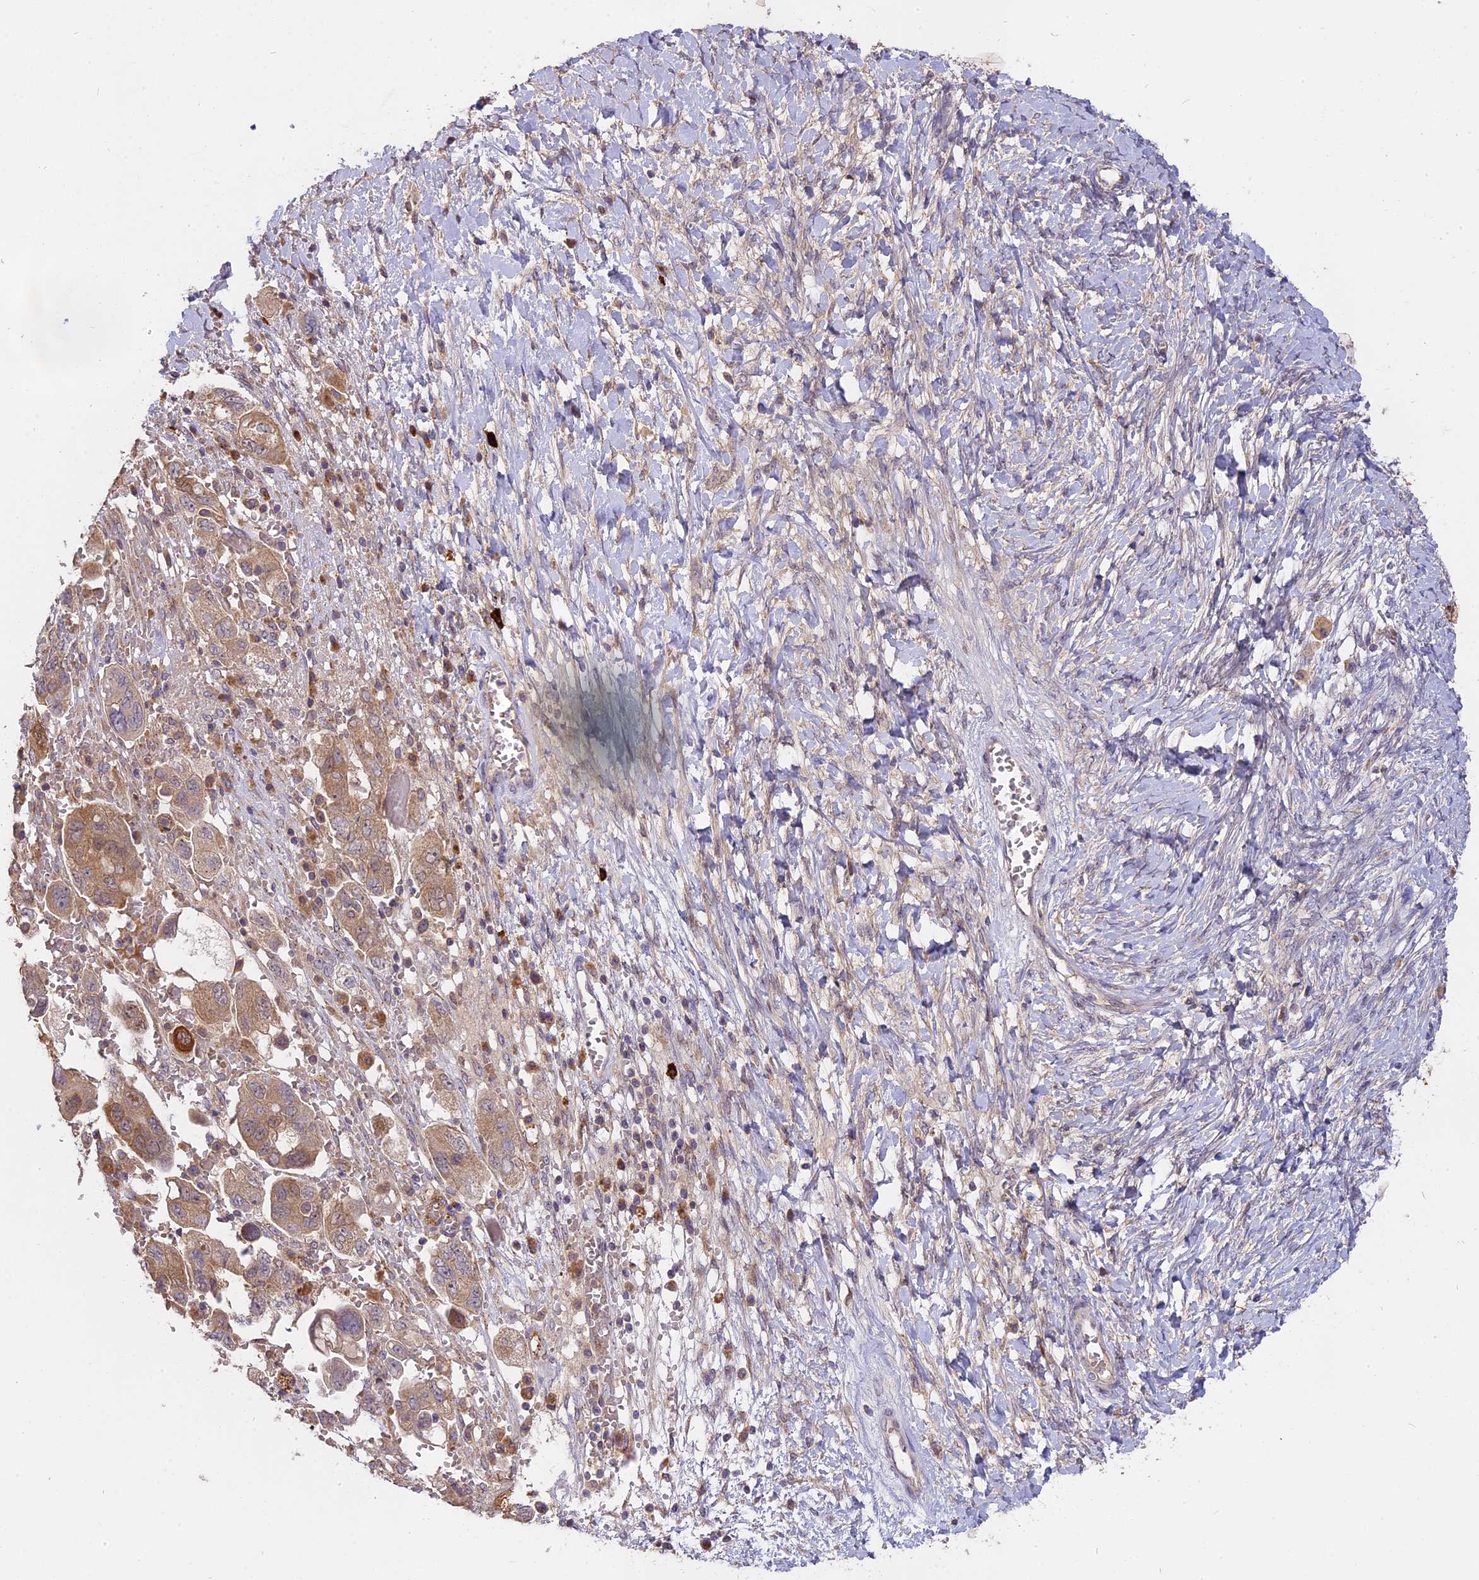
{"staining": {"intensity": "weak", "quantity": ">75%", "location": "cytoplasmic/membranous"}, "tissue": "ovarian cancer", "cell_type": "Tumor cells", "image_type": "cancer", "snomed": [{"axis": "morphology", "description": "Carcinoma, NOS"}, {"axis": "morphology", "description": "Cystadenocarcinoma, serous, NOS"}, {"axis": "topography", "description": "Ovary"}], "caption": "Immunohistochemical staining of carcinoma (ovarian) displays weak cytoplasmic/membranous protein positivity in about >75% of tumor cells.", "gene": "MEMO1", "patient": {"sex": "female", "age": 69}}